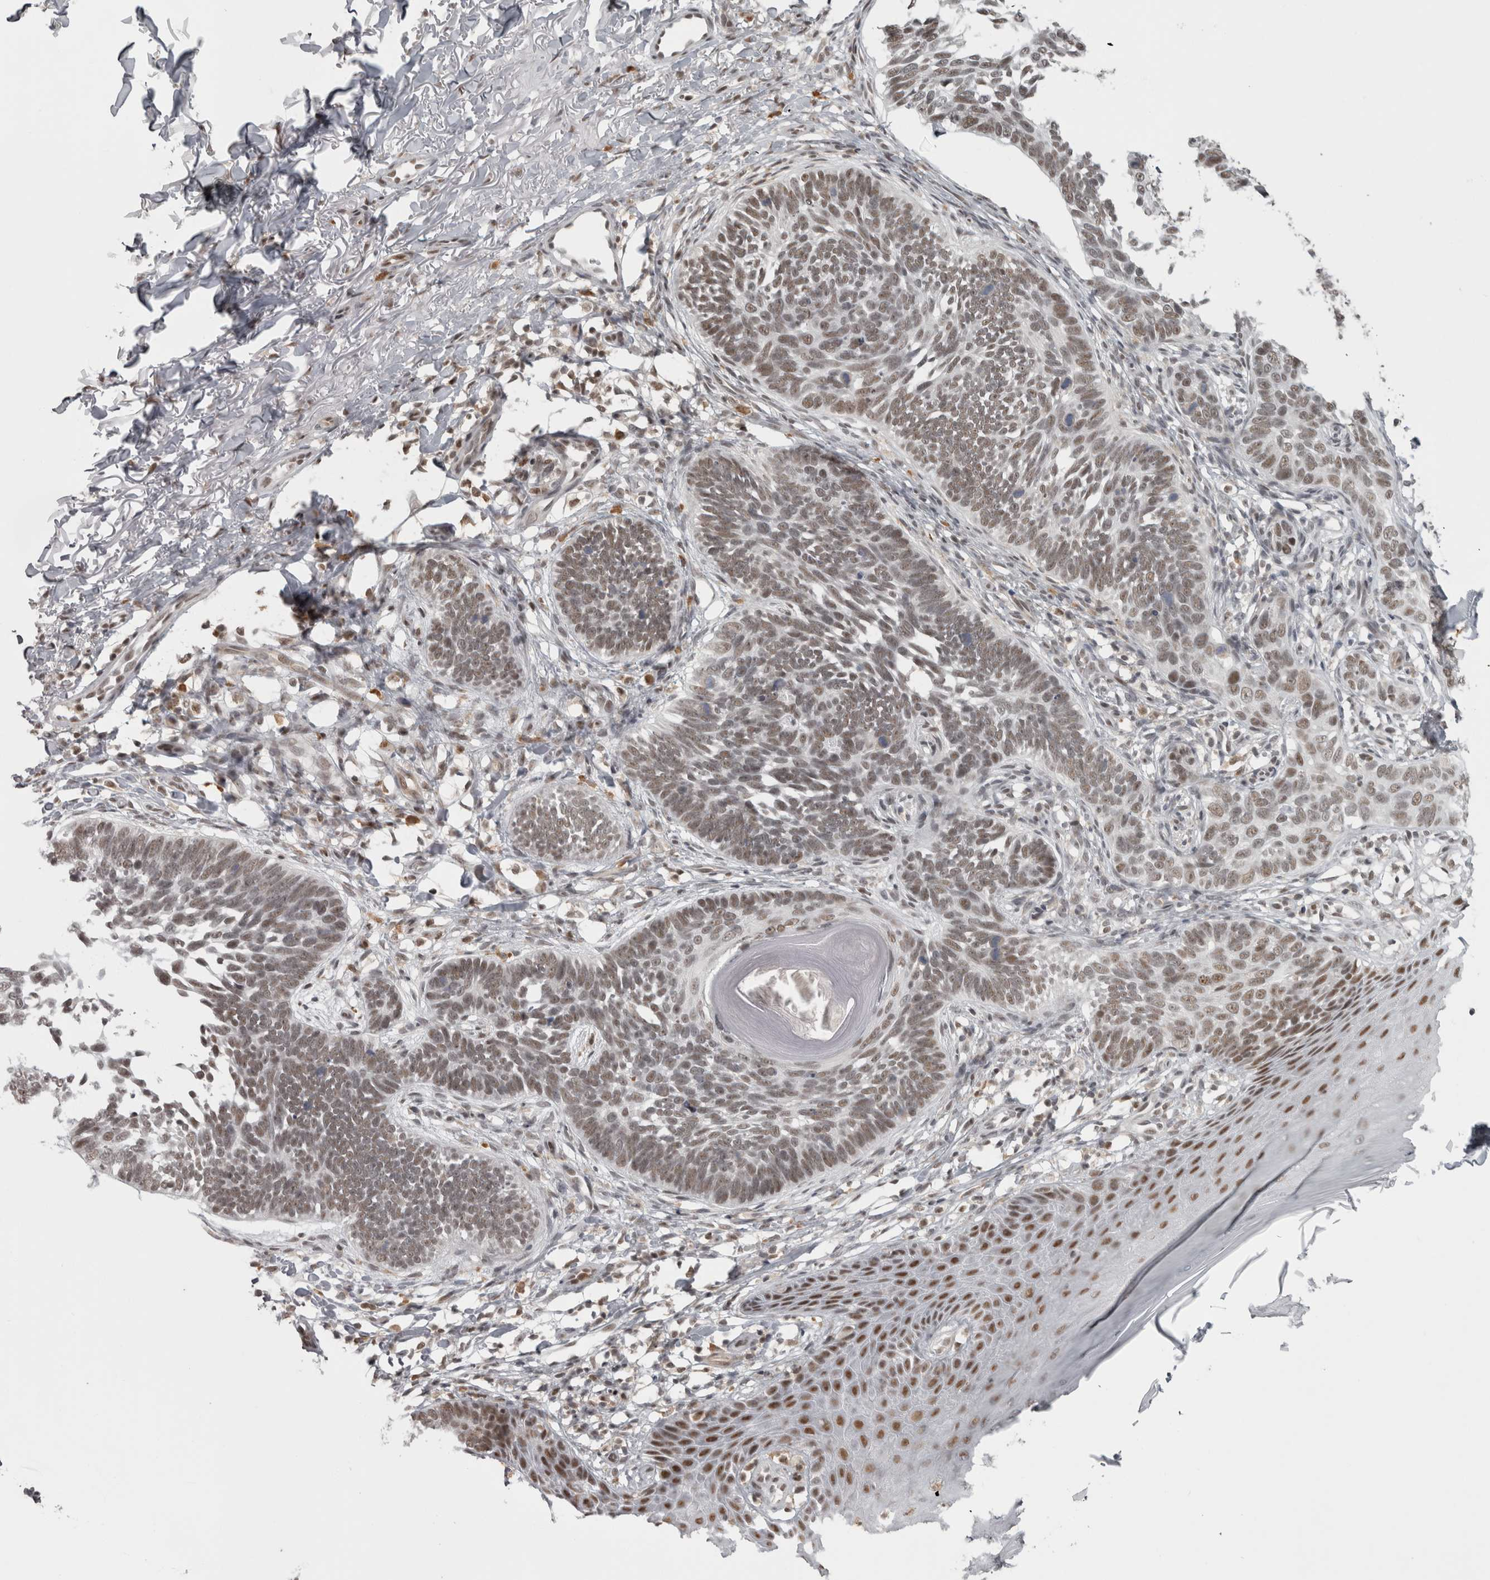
{"staining": {"intensity": "moderate", "quantity": ">75%", "location": "nuclear"}, "tissue": "skin cancer", "cell_type": "Tumor cells", "image_type": "cancer", "snomed": [{"axis": "morphology", "description": "Normal tissue, NOS"}, {"axis": "morphology", "description": "Basal cell carcinoma"}, {"axis": "topography", "description": "Skin"}], "caption": "Protein expression by immunohistochemistry (IHC) exhibits moderate nuclear expression in about >75% of tumor cells in basal cell carcinoma (skin). The protein of interest is shown in brown color, while the nuclei are stained blue.", "gene": "MICU3", "patient": {"sex": "male", "age": 77}}